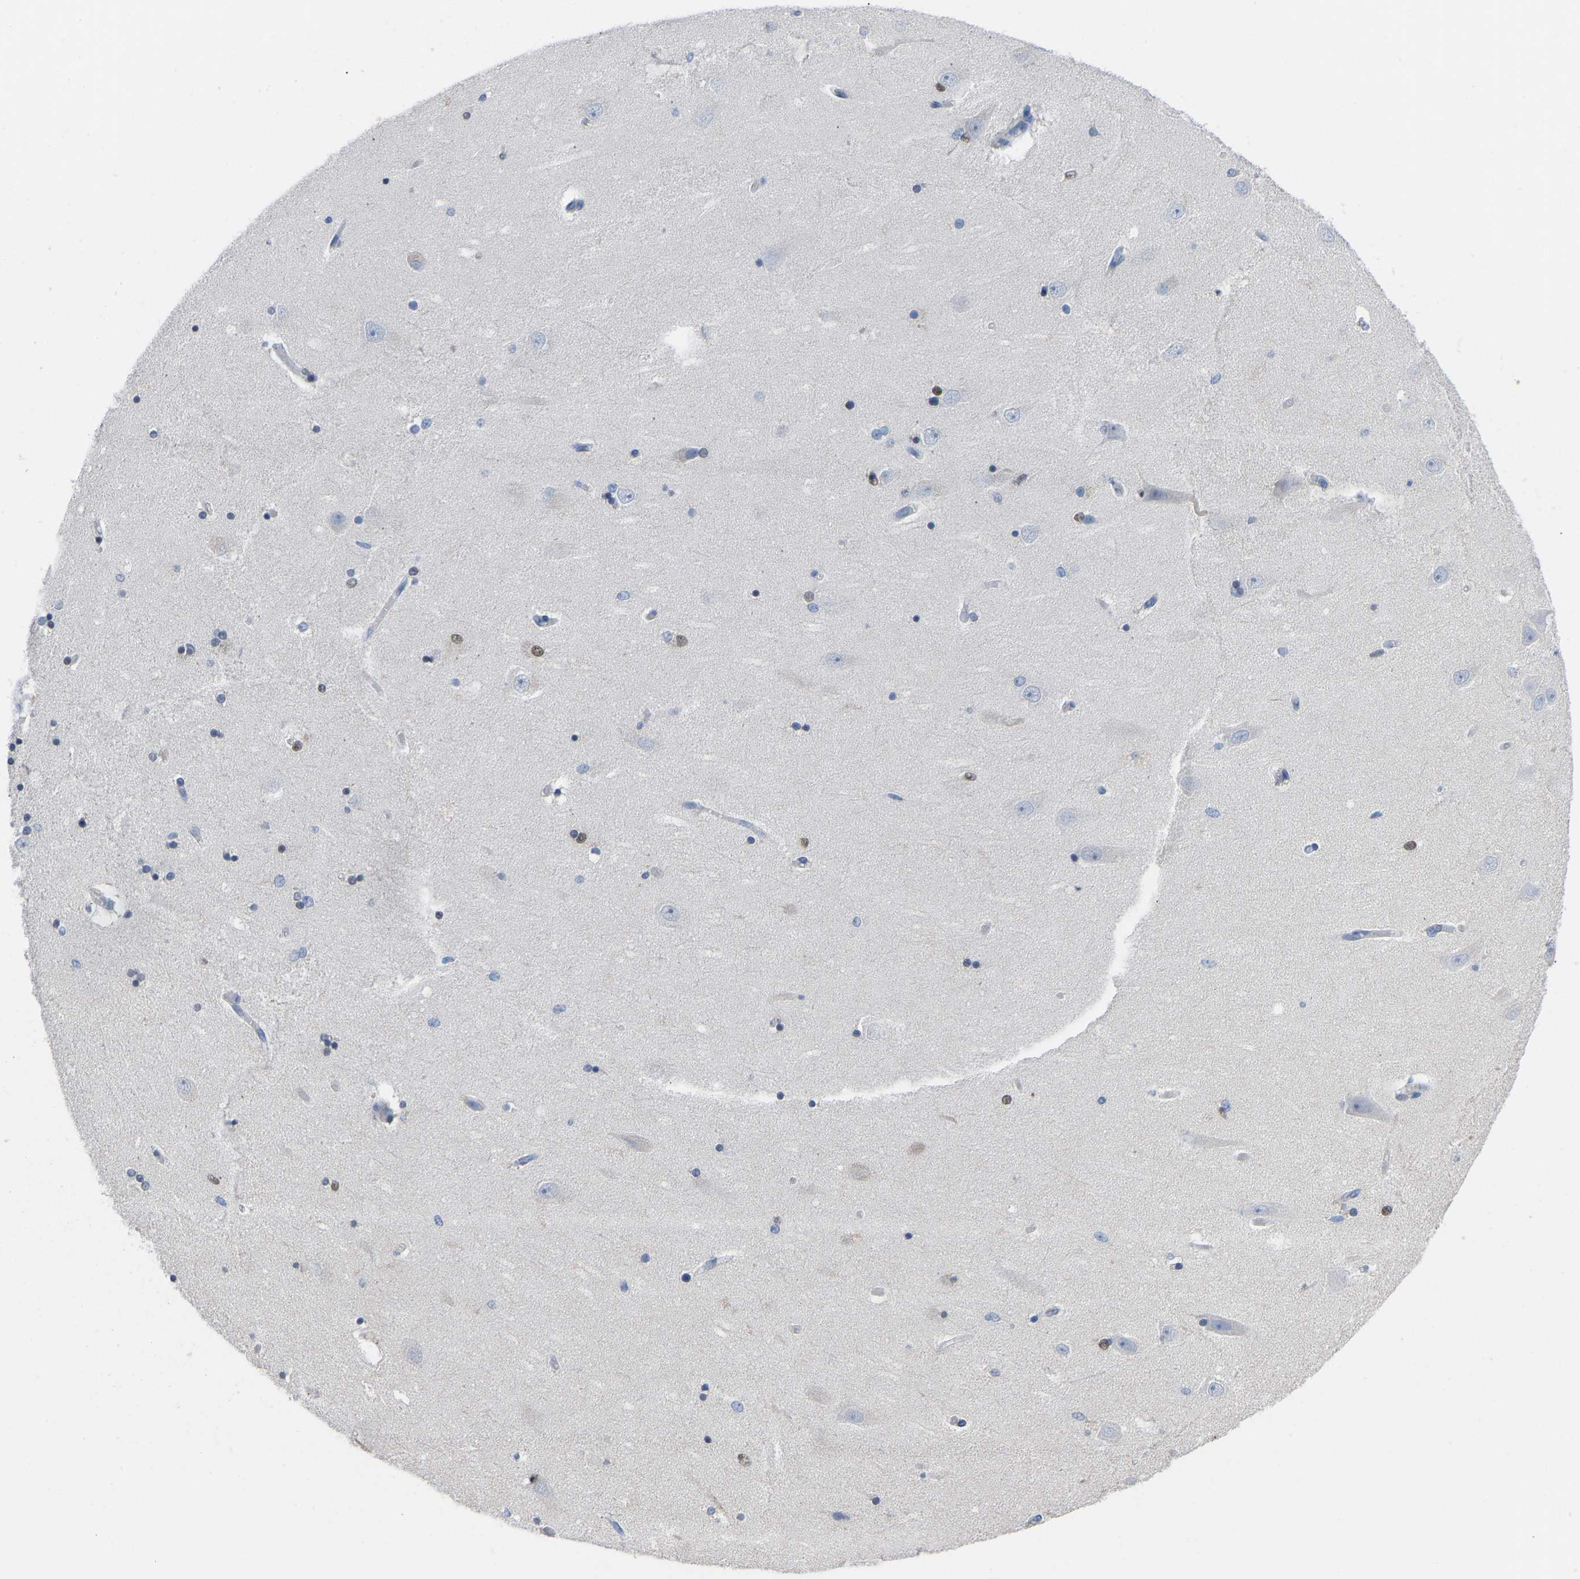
{"staining": {"intensity": "moderate", "quantity": "<25%", "location": "nuclear"}, "tissue": "hippocampus", "cell_type": "Glial cells", "image_type": "normal", "snomed": [{"axis": "morphology", "description": "Normal tissue, NOS"}, {"axis": "topography", "description": "Hippocampus"}], "caption": "The immunohistochemical stain shows moderate nuclear expression in glial cells of normal hippocampus.", "gene": "OLIG2", "patient": {"sex": "female", "age": 54}}